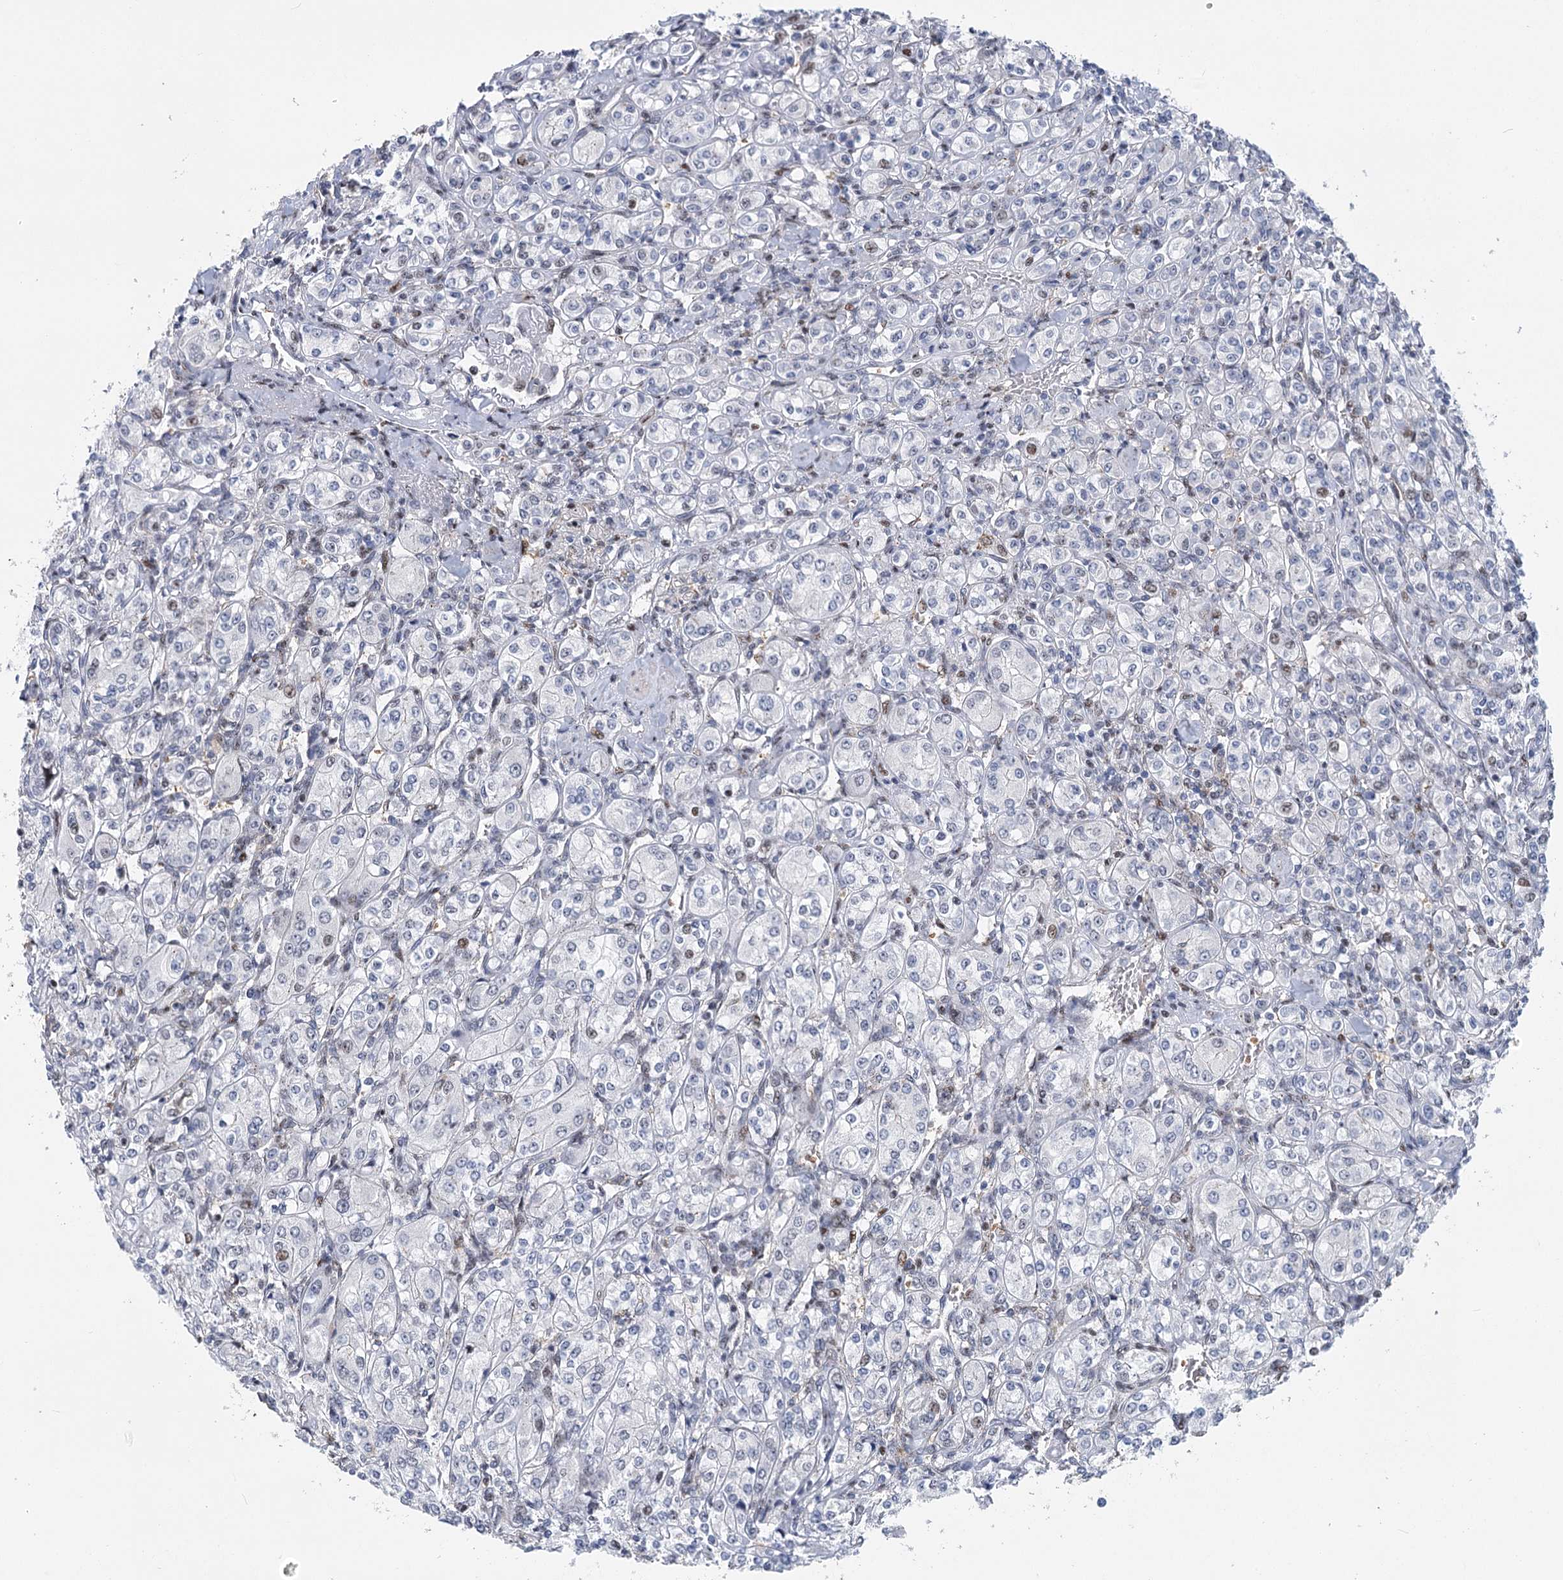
{"staining": {"intensity": "weak", "quantity": "<25%", "location": "nuclear"}, "tissue": "renal cancer", "cell_type": "Tumor cells", "image_type": "cancer", "snomed": [{"axis": "morphology", "description": "Adenocarcinoma, NOS"}, {"axis": "topography", "description": "Kidney"}], "caption": "Immunohistochemistry of human adenocarcinoma (renal) displays no staining in tumor cells.", "gene": "CAMTA1", "patient": {"sex": "male", "age": 77}}